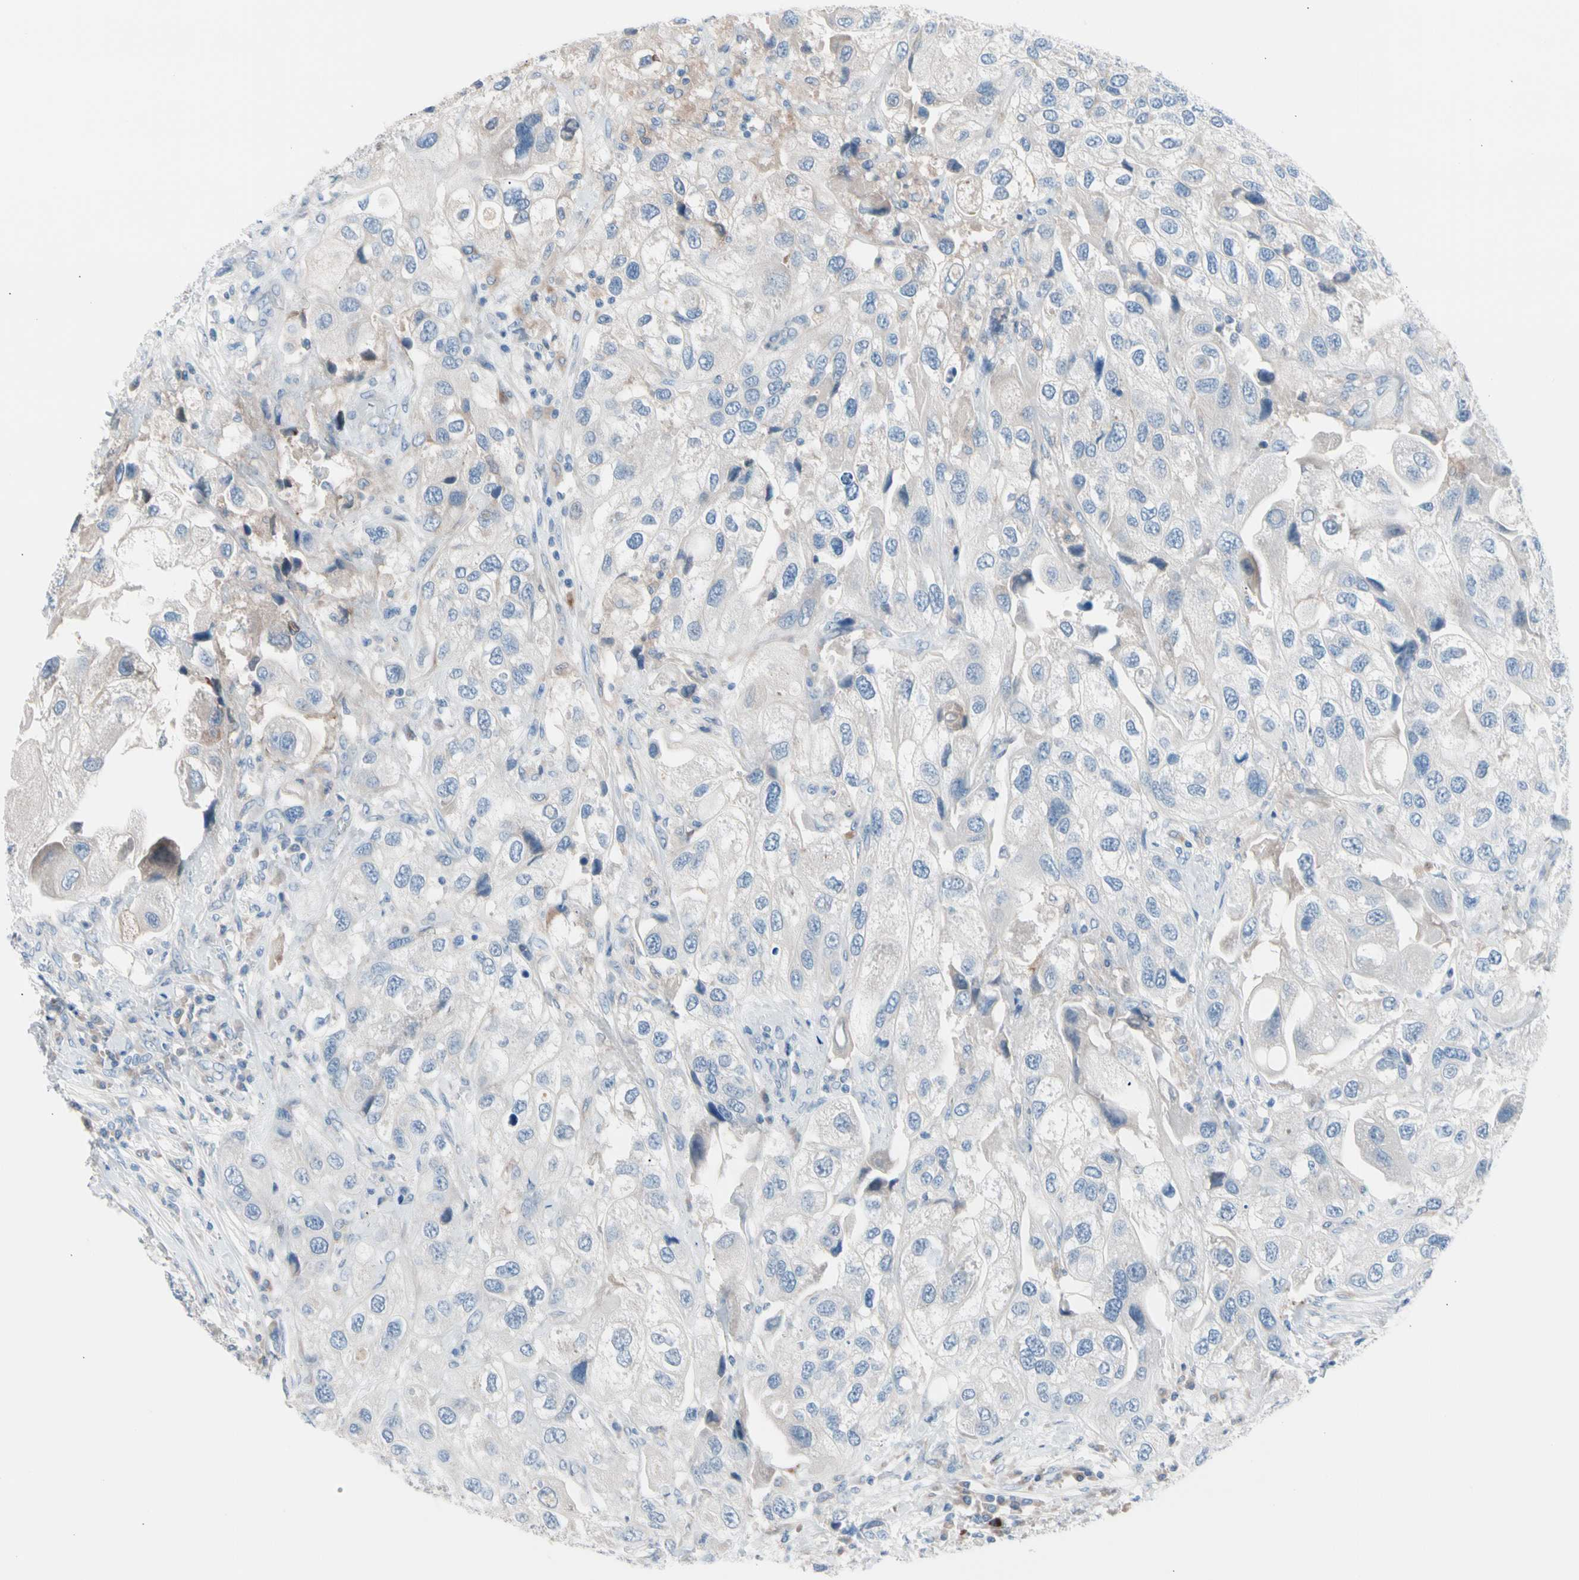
{"staining": {"intensity": "weak", "quantity": "<25%", "location": "cytoplasmic/membranous"}, "tissue": "urothelial cancer", "cell_type": "Tumor cells", "image_type": "cancer", "snomed": [{"axis": "morphology", "description": "Urothelial carcinoma, High grade"}, {"axis": "topography", "description": "Urinary bladder"}], "caption": "High magnification brightfield microscopy of urothelial carcinoma (high-grade) stained with DAB (brown) and counterstained with hematoxylin (blue): tumor cells show no significant positivity. (Stains: DAB immunohistochemistry with hematoxylin counter stain, Microscopy: brightfield microscopy at high magnification).", "gene": "CASQ1", "patient": {"sex": "female", "age": 64}}